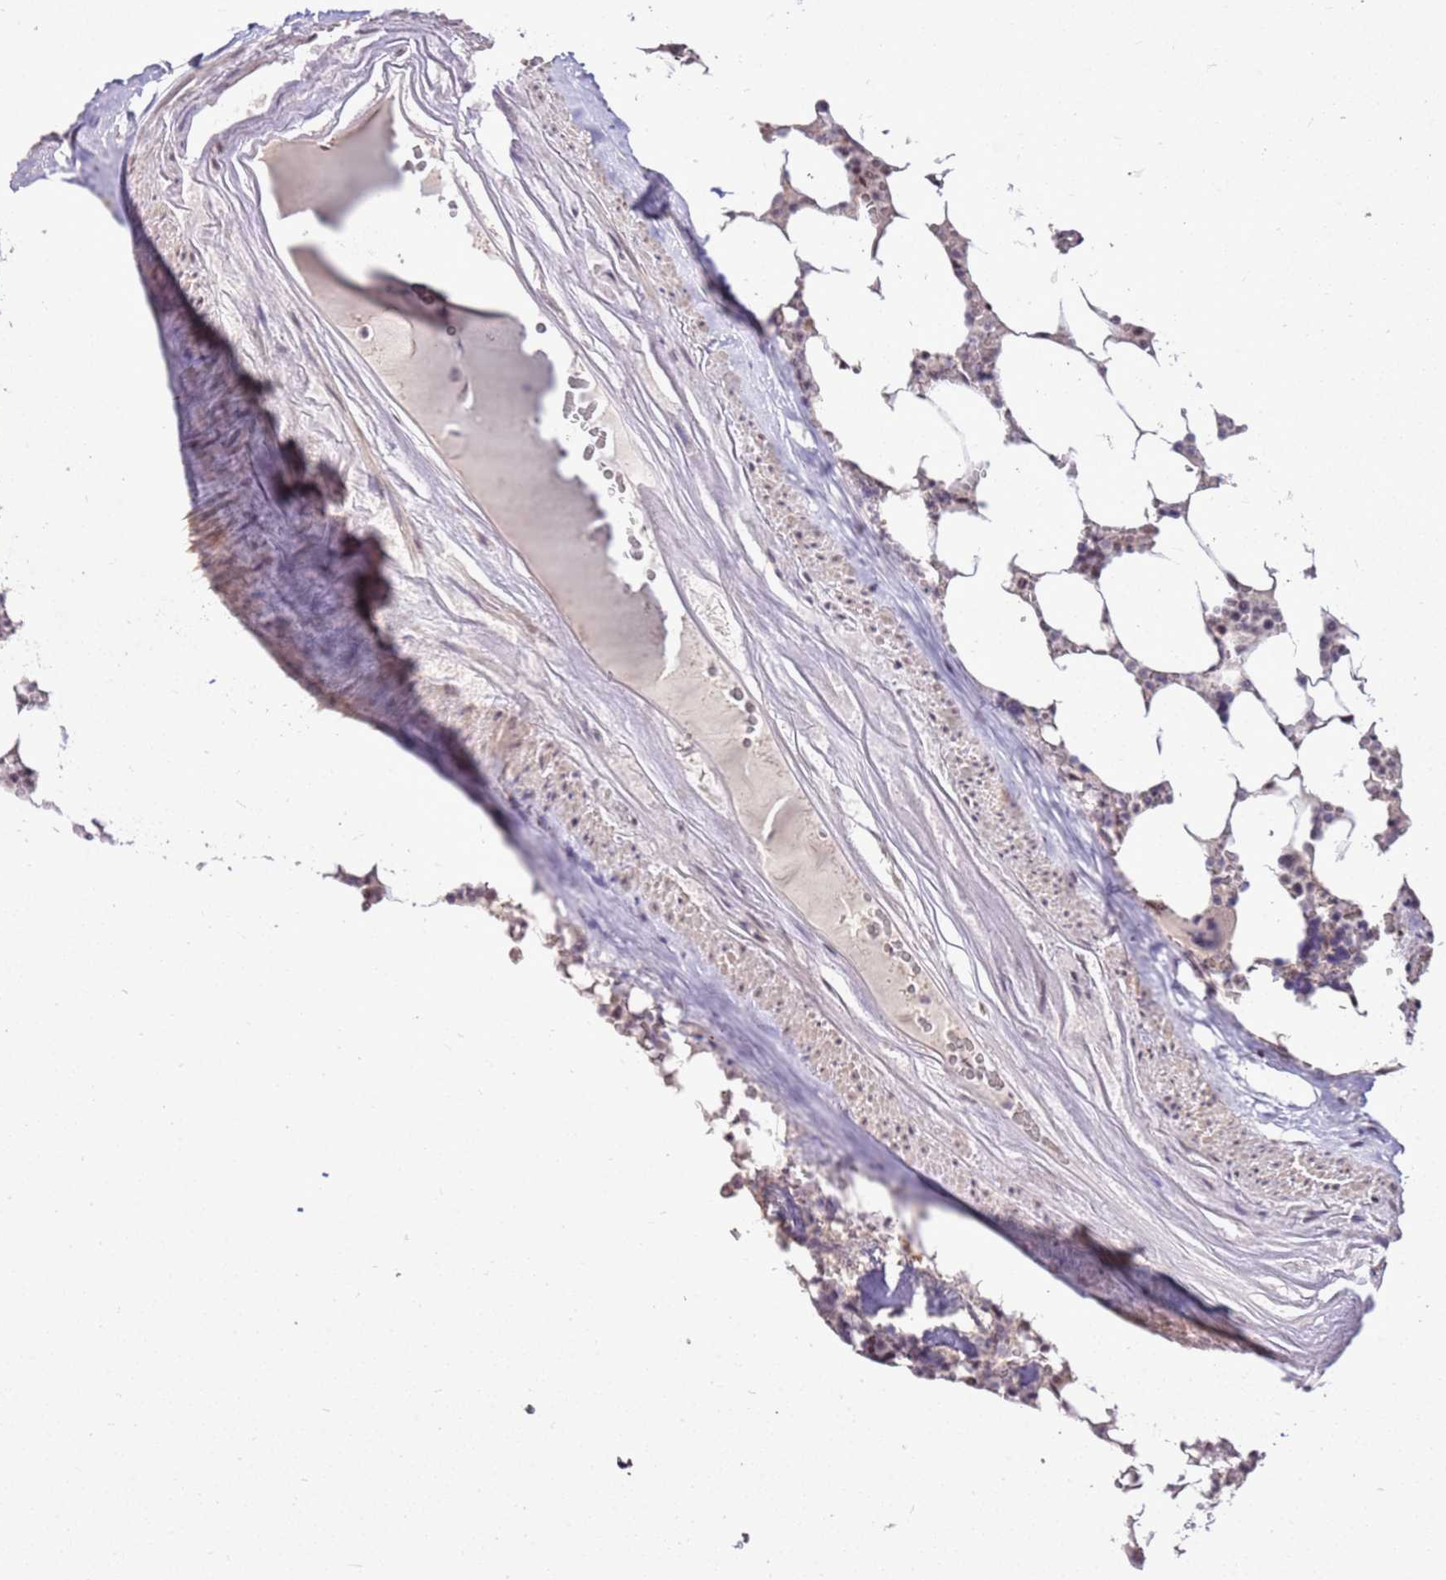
{"staining": {"intensity": "weak", "quantity": "25%-75%", "location": "nuclear"}, "tissue": "bone marrow", "cell_type": "Hematopoietic cells", "image_type": "normal", "snomed": [{"axis": "morphology", "description": "Normal tissue, NOS"}, {"axis": "topography", "description": "Bone marrow"}], "caption": "Immunohistochemical staining of unremarkable bone marrow exhibits 25%-75% levels of weak nuclear protein staining in about 25%-75% of hematopoietic cells. (DAB IHC with brightfield microscopy, high magnification).", "gene": "AKAP8L", "patient": {"sex": "male", "age": 64}}